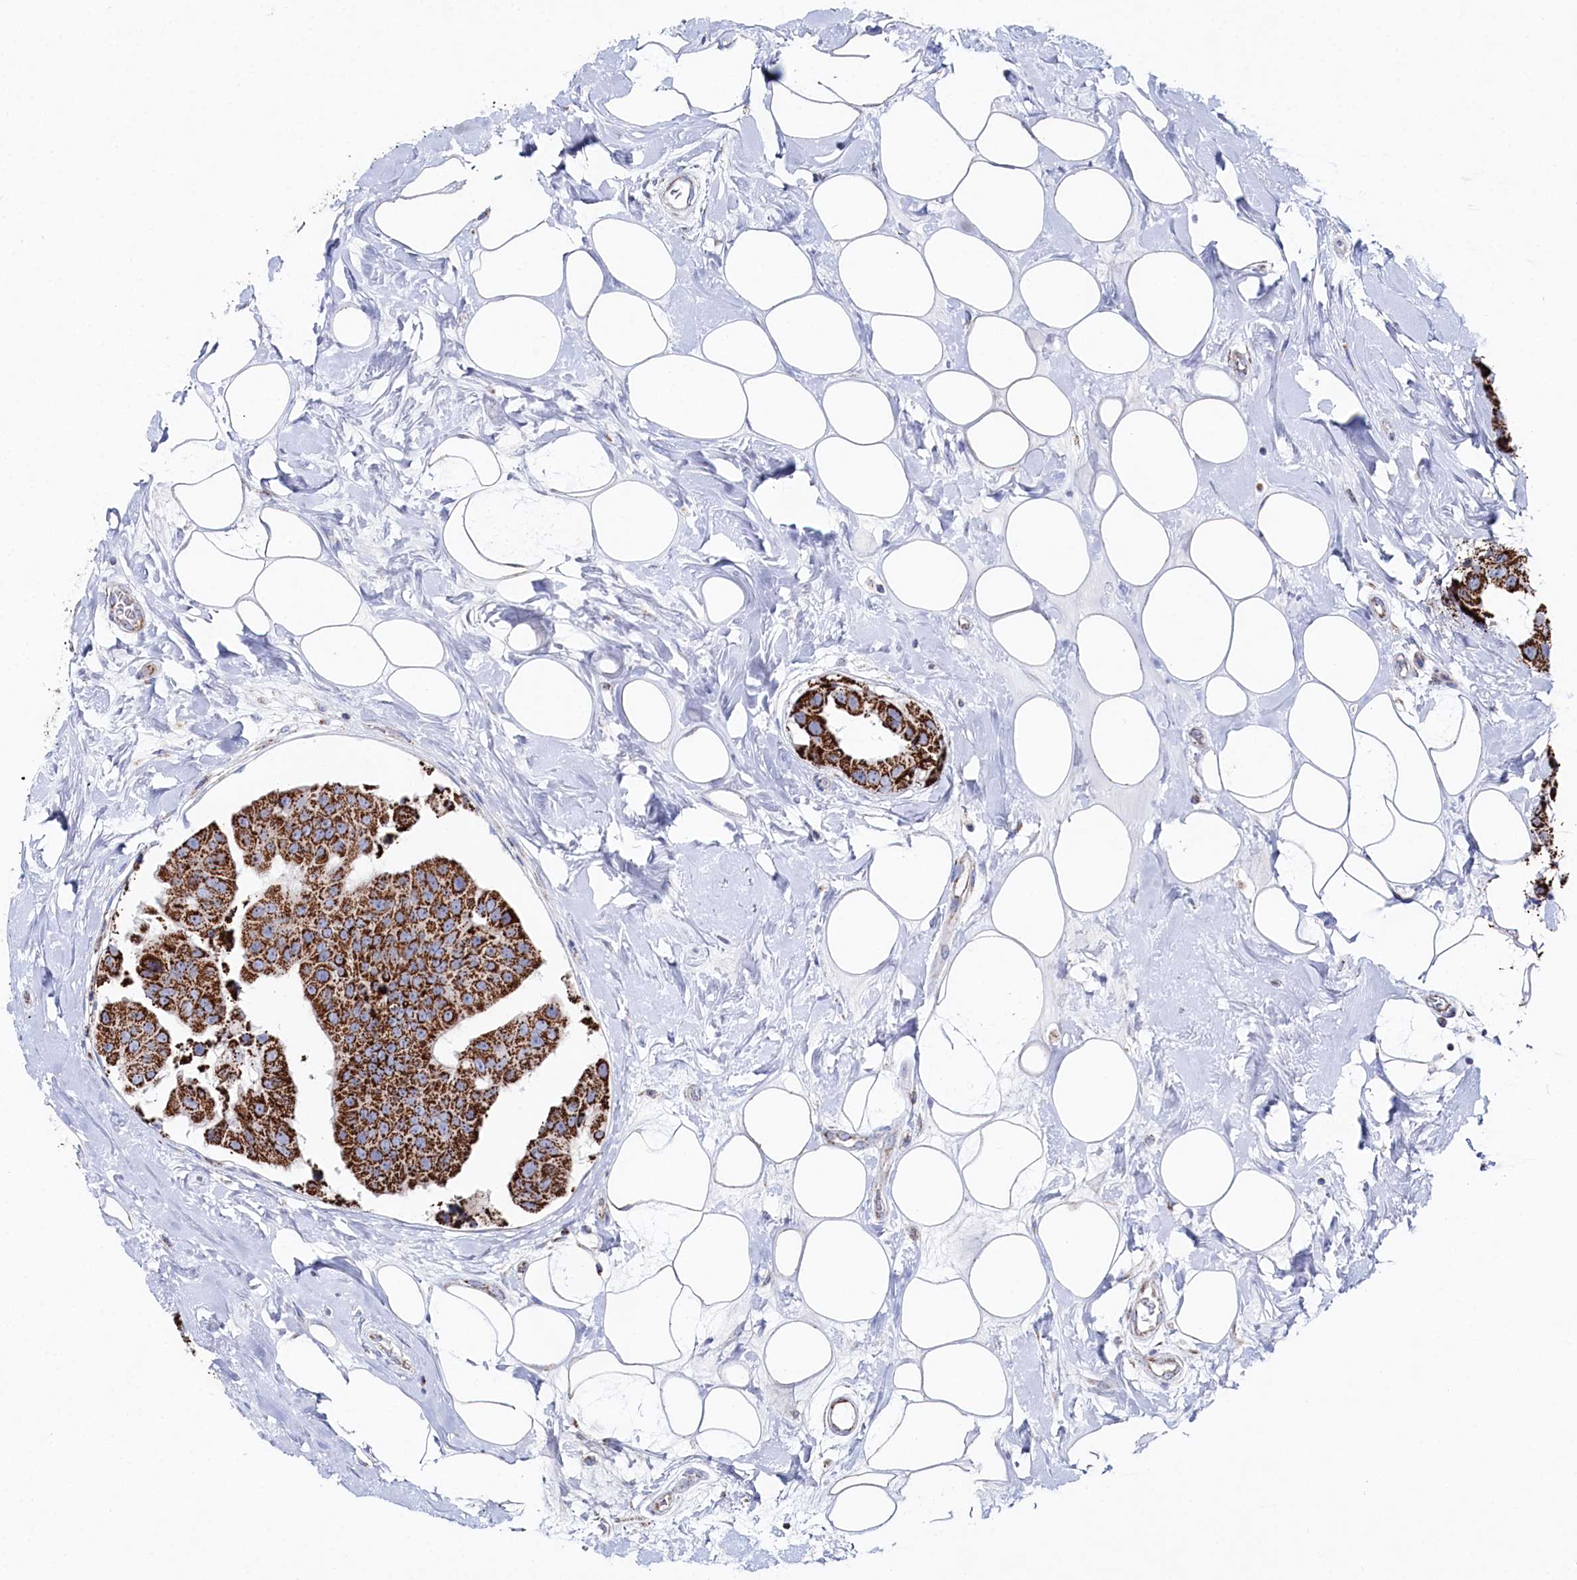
{"staining": {"intensity": "strong", "quantity": ">75%", "location": "cytoplasmic/membranous"}, "tissue": "breast cancer", "cell_type": "Tumor cells", "image_type": "cancer", "snomed": [{"axis": "morphology", "description": "Normal tissue, NOS"}, {"axis": "morphology", "description": "Duct carcinoma"}, {"axis": "topography", "description": "Breast"}], "caption": "The immunohistochemical stain labels strong cytoplasmic/membranous expression in tumor cells of breast cancer (invasive ductal carcinoma) tissue. (Stains: DAB (3,3'-diaminobenzidine) in brown, nuclei in blue, Microscopy: brightfield microscopy at high magnification).", "gene": "GLS2", "patient": {"sex": "female", "age": 39}}